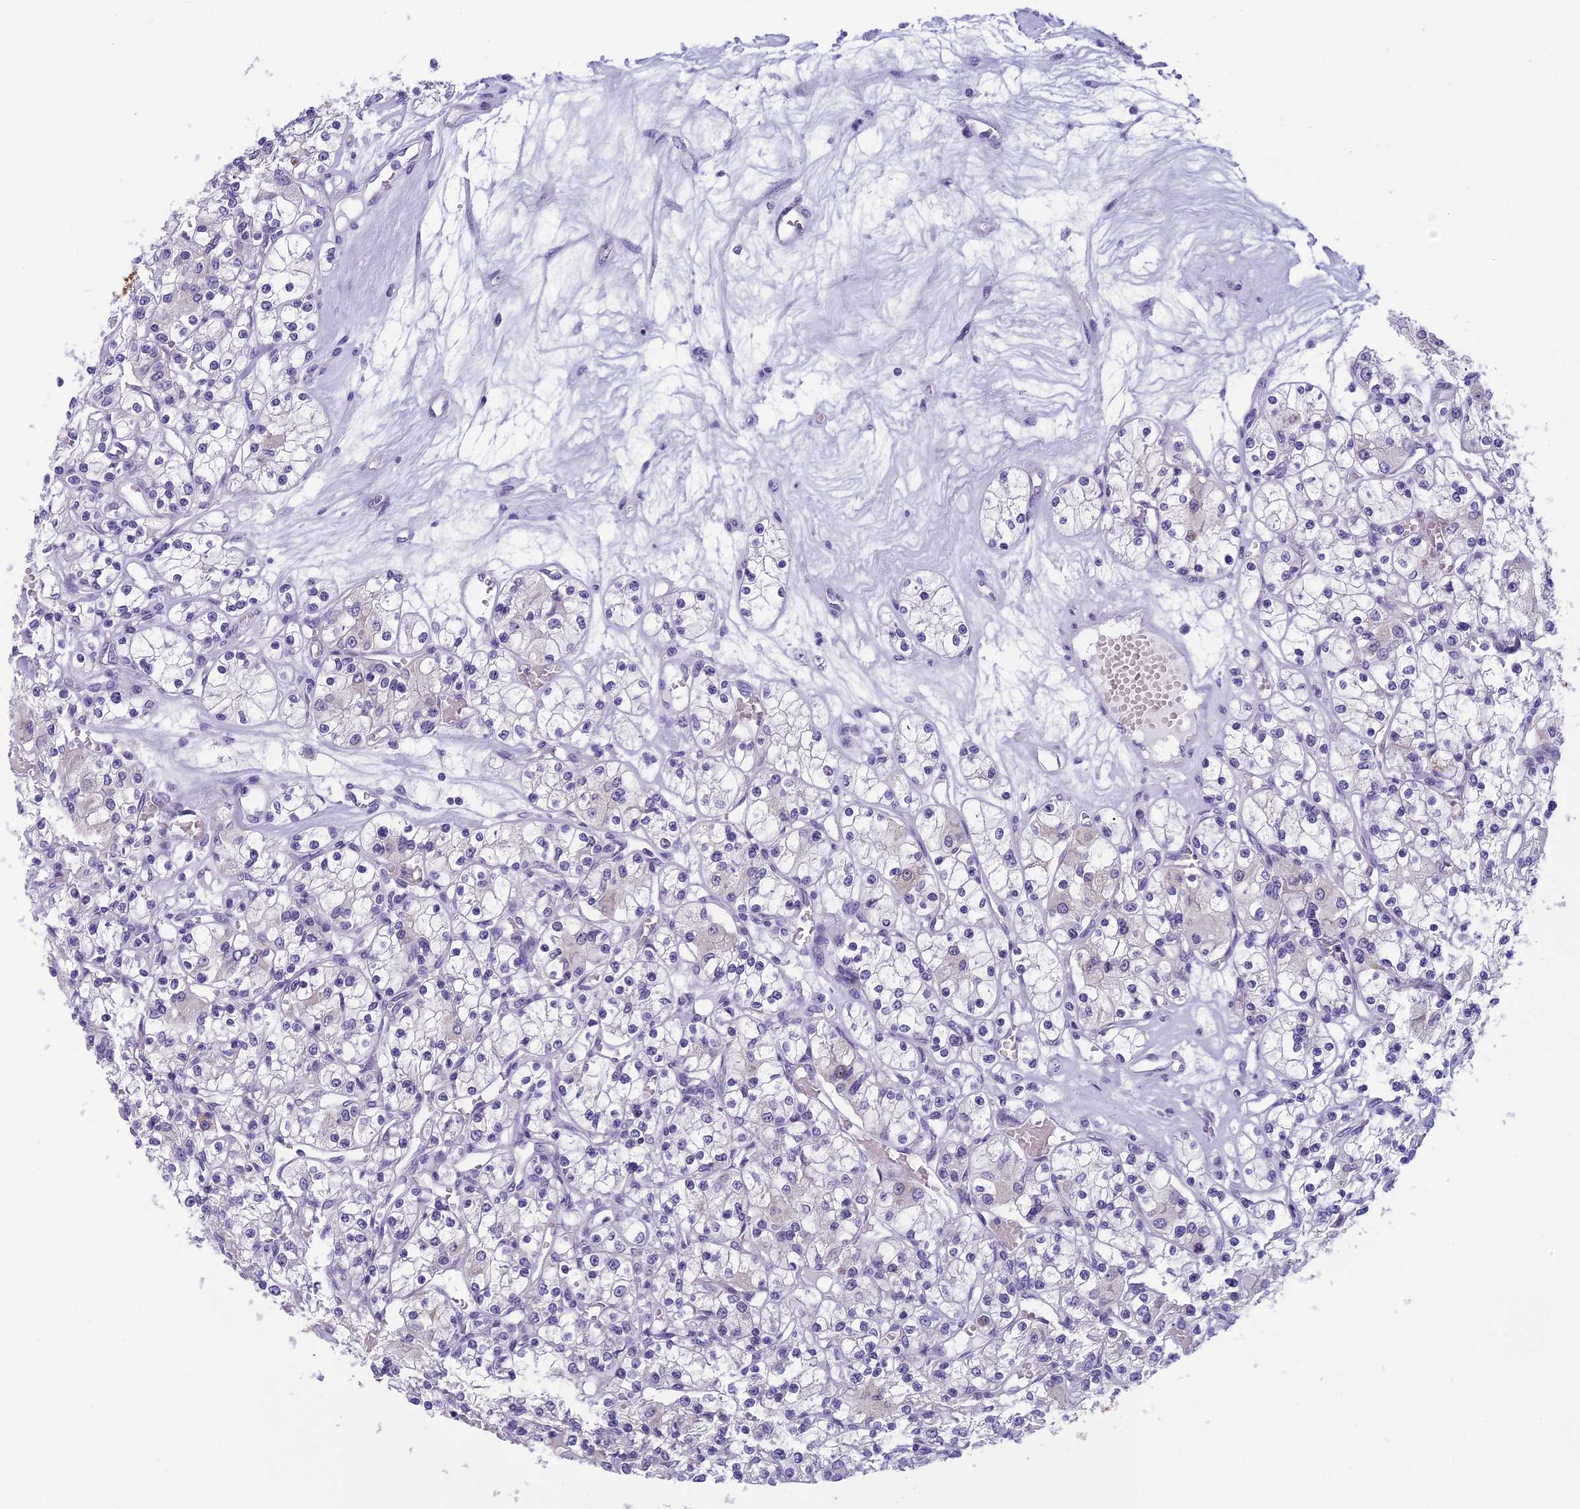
{"staining": {"intensity": "negative", "quantity": "none", "location": "none"}, "tissue": "renal cancer", "cell_type": "Tumor cells", "image_type": "cancer", "snomed": [{"axis": "morphology", "description": "Adenocarcinoma, NOS"}, {"axis": "topography", "description": "Kidney"}], "caption": "IHC photomicrograph of human renal cancer (adenocarcinoma) stained for a protein (brown), which shows no staining in tumor cells.", "gene": "ARHGEF37", "patient": {"sex": "female", "age": 59}}